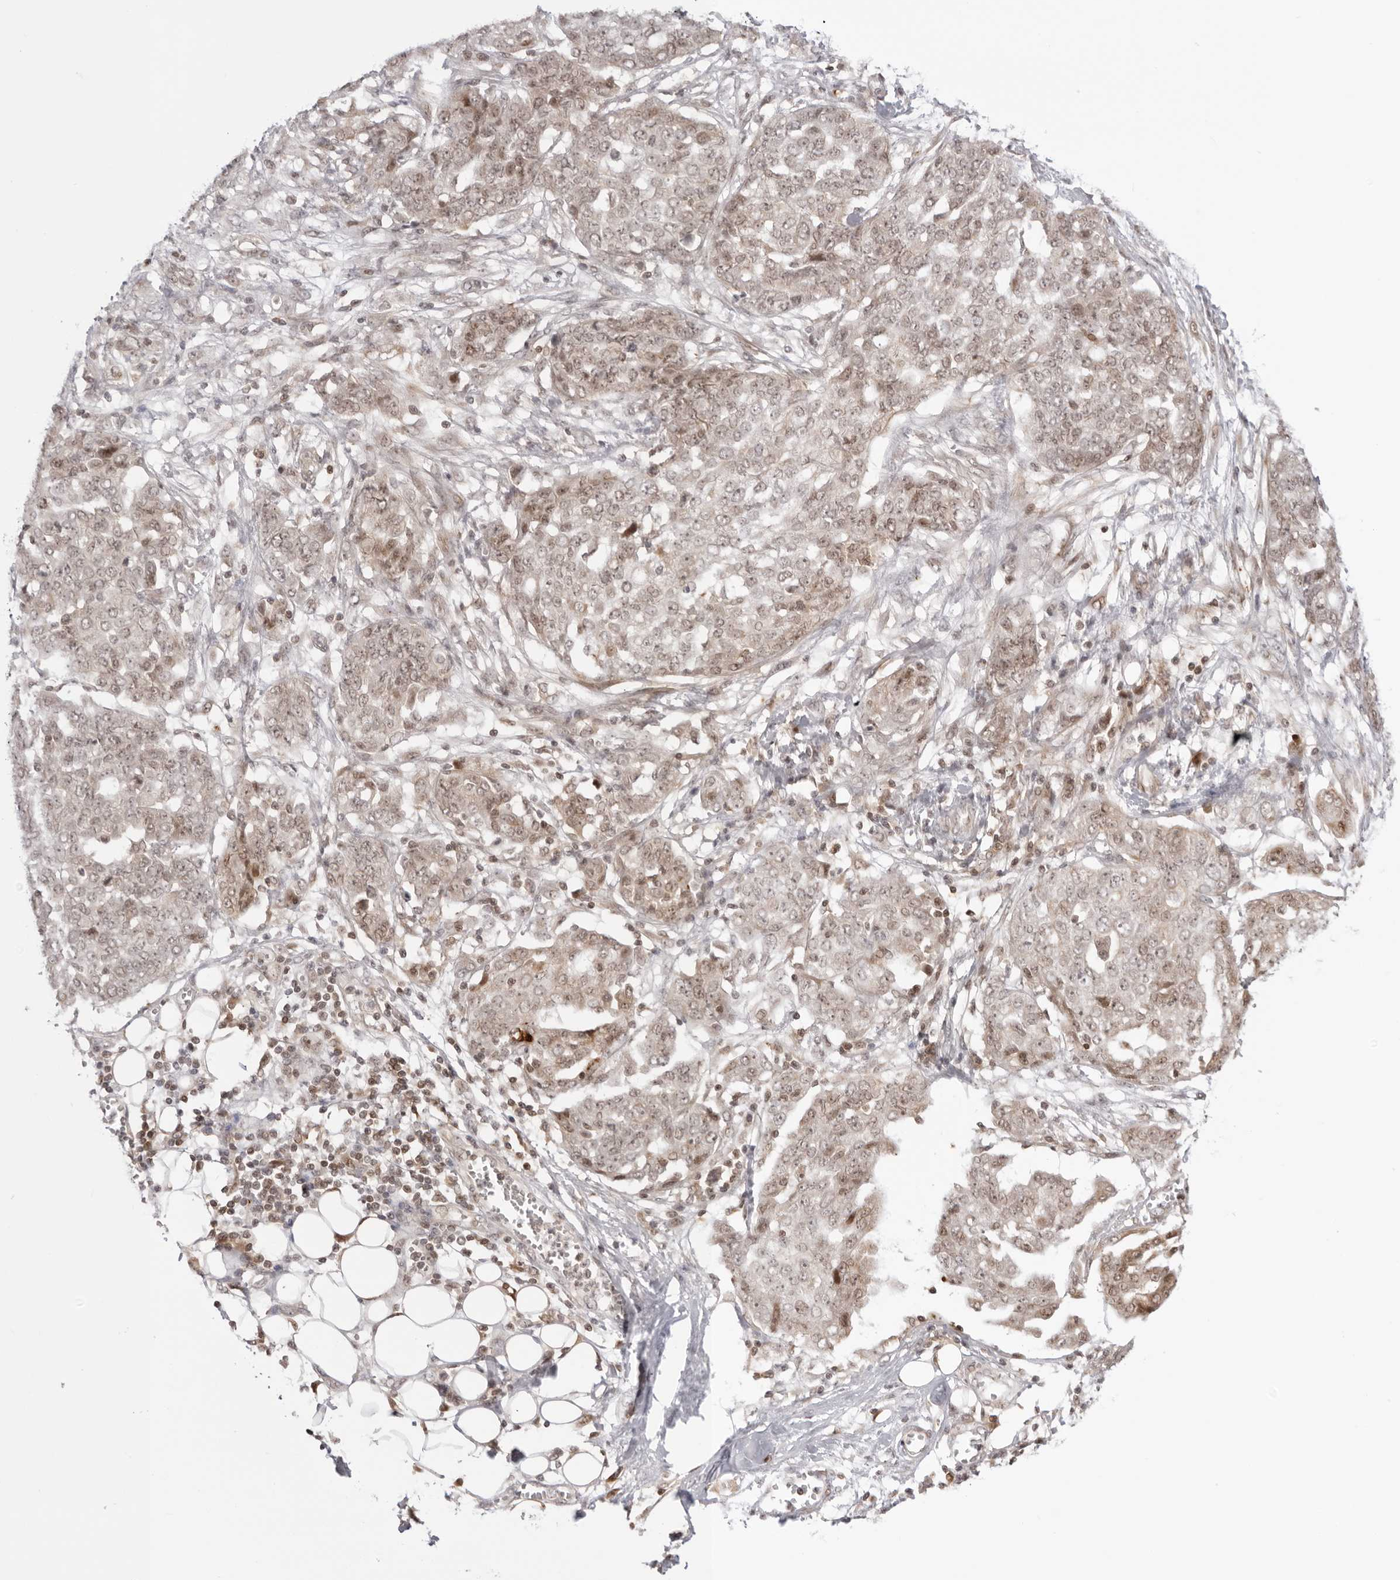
{"staining": {"intensity": "weak", "quantity": ">75%", "location": "nuclear"}, "tissue": "ovarian cancer", "cell_type": "Tumor cells", "image_type": "cancer", "snomed": [{"axis": "morphology", "description": "Cystadenocarcinoma, serous, NOS"}, {"axis": "topography", "description": "Soft tissue"}, {"axis": "topography", "description": "Ovary"}], "caption": "High-magnification brightfield microscopy of ovarian cancer stained with DAB (3,3'-diaminobenzidine) (brown) and counterstained with hematoxylin (blue). tumor cells exhibit weak nuclear staining is appreciated in approximately>75% of cells.", "gene": "RNF146", "patient": {"sex": "female", "age": 57}}